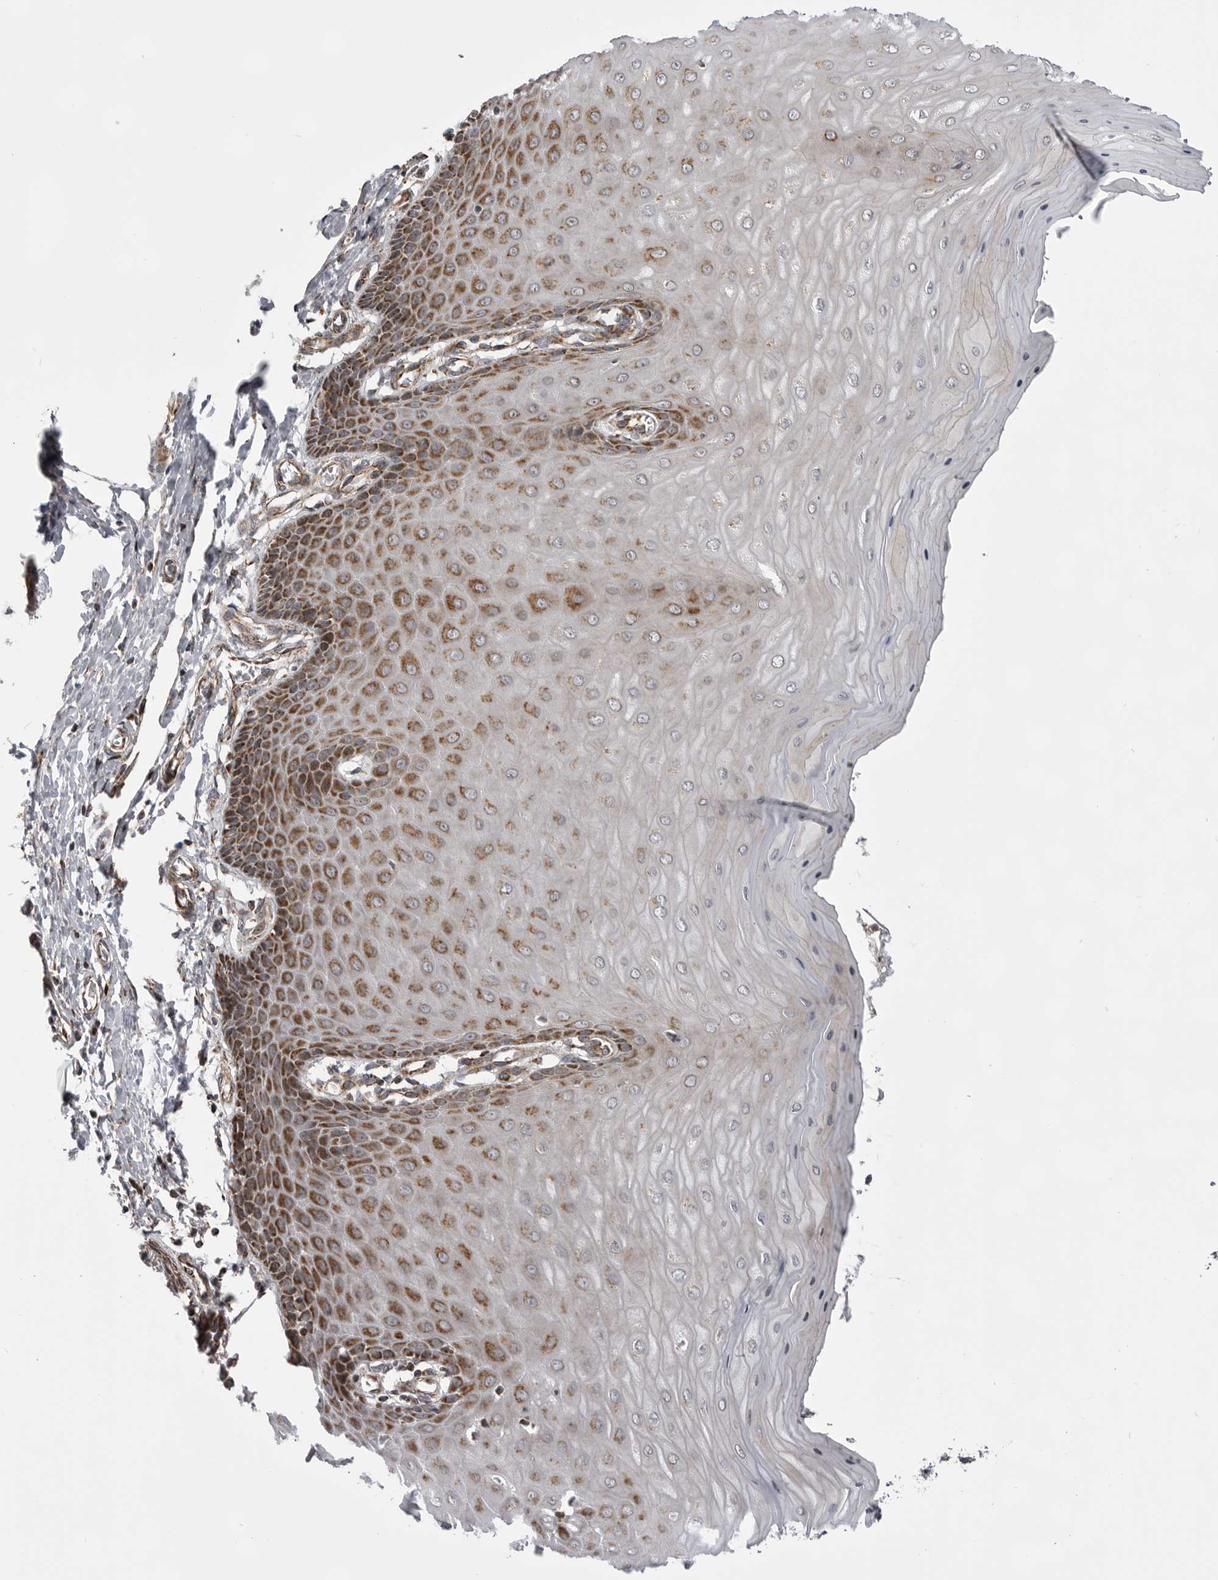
{"staining": {"intensity": "moderate", "quantity": ">75%", "location": "cytoplasmic/membranous"}, "tissue": "cervix", "cell_type": "Glandular cells", "image_type": "normal", "snomed": [{"axis": "morphology", "description": "Normal tissue, NOS"}, {"axis": "topography", "description": "Cervix"}], "caption": "Moderate cytoplasmic/membranous protein positivity is seen in approximately >75% of glandular cells in cervix. (Brightfield microscopy of DAB IHC at high magnification).", "gene": "TMPRSS11F", "patient": {"sex": "female", "age": 55}}